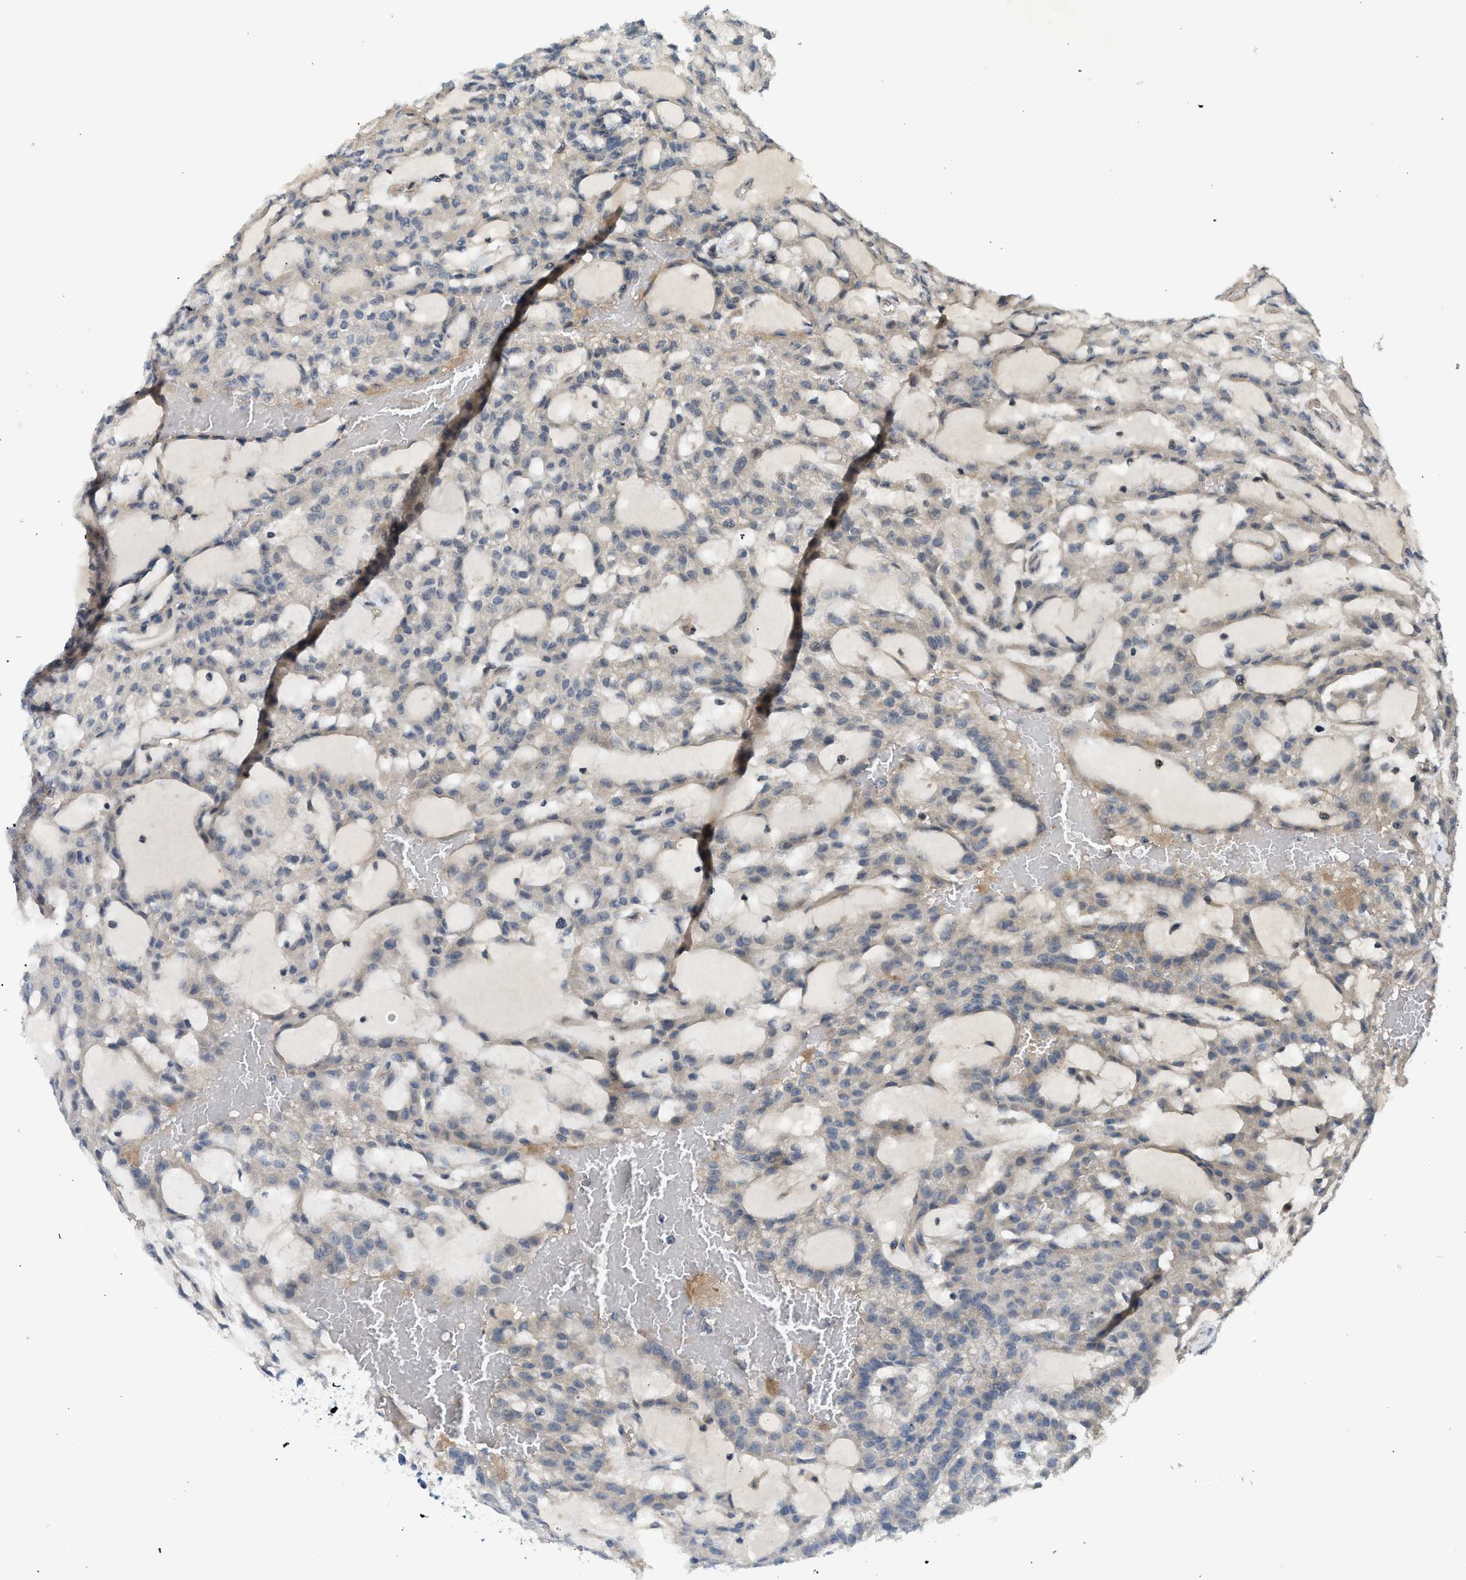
{"staining": {"intensity": "weak", "quantity": "25%-75%", "location": "cytoplasmic/membranous"}, "tissue": "renal cancer", "cell_type": "Tumor cells", "image_type": "cancer", "snomed": [{"axis": "morphology", "description": "Adenocarcinoma, NOS"}, {"axis": "topography", "description": "Kidney"}], "caption": "Renal adenocarcinoma stained with a protein marker exhibits weak staining in tumor cells.", "gene": "ADCY8", "patient": {"sex": "male", "age": 63}}